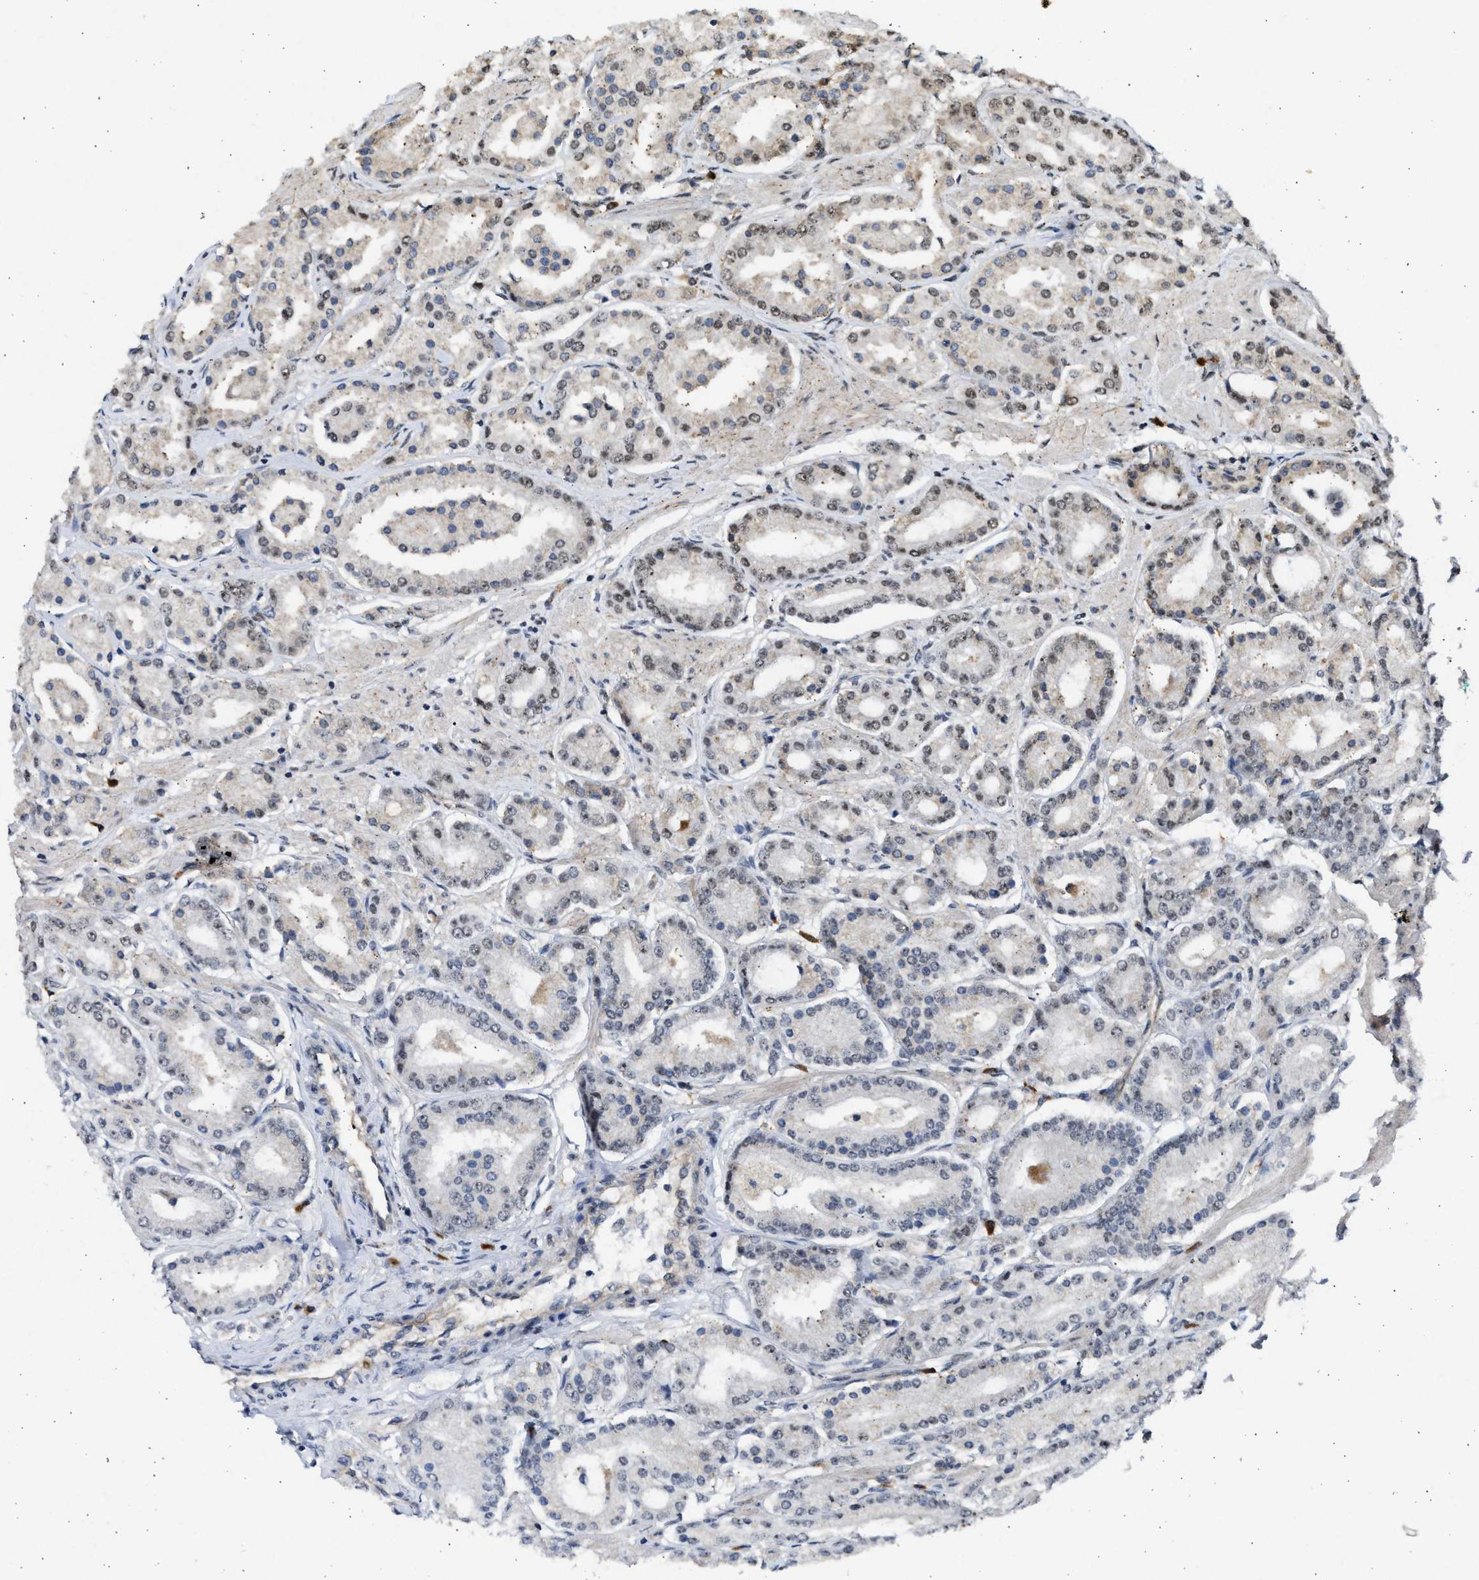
{"staining": {"intensity": "weak", "quantity": "<25%", "location": "nuclear"}, "tissue": "prostate cancer", "cell_type": "Tumor cells", "image_type": "cancer", "snomed": [{"axis": "morphology", "description": "Adenocarcinoma, Low grade"}, {"axis": "topography", "description": "Prostate"}], "caption": "This image is of prostate adenocarcinoma (low-grade) stained with immunohistochemistry (IHC) to label a protein in brown with the nuclei are counter-stained blue. There is no expression in tumor cells.", "gene": "TFDP2", "patient": {"sex": "male", "age": 63}}